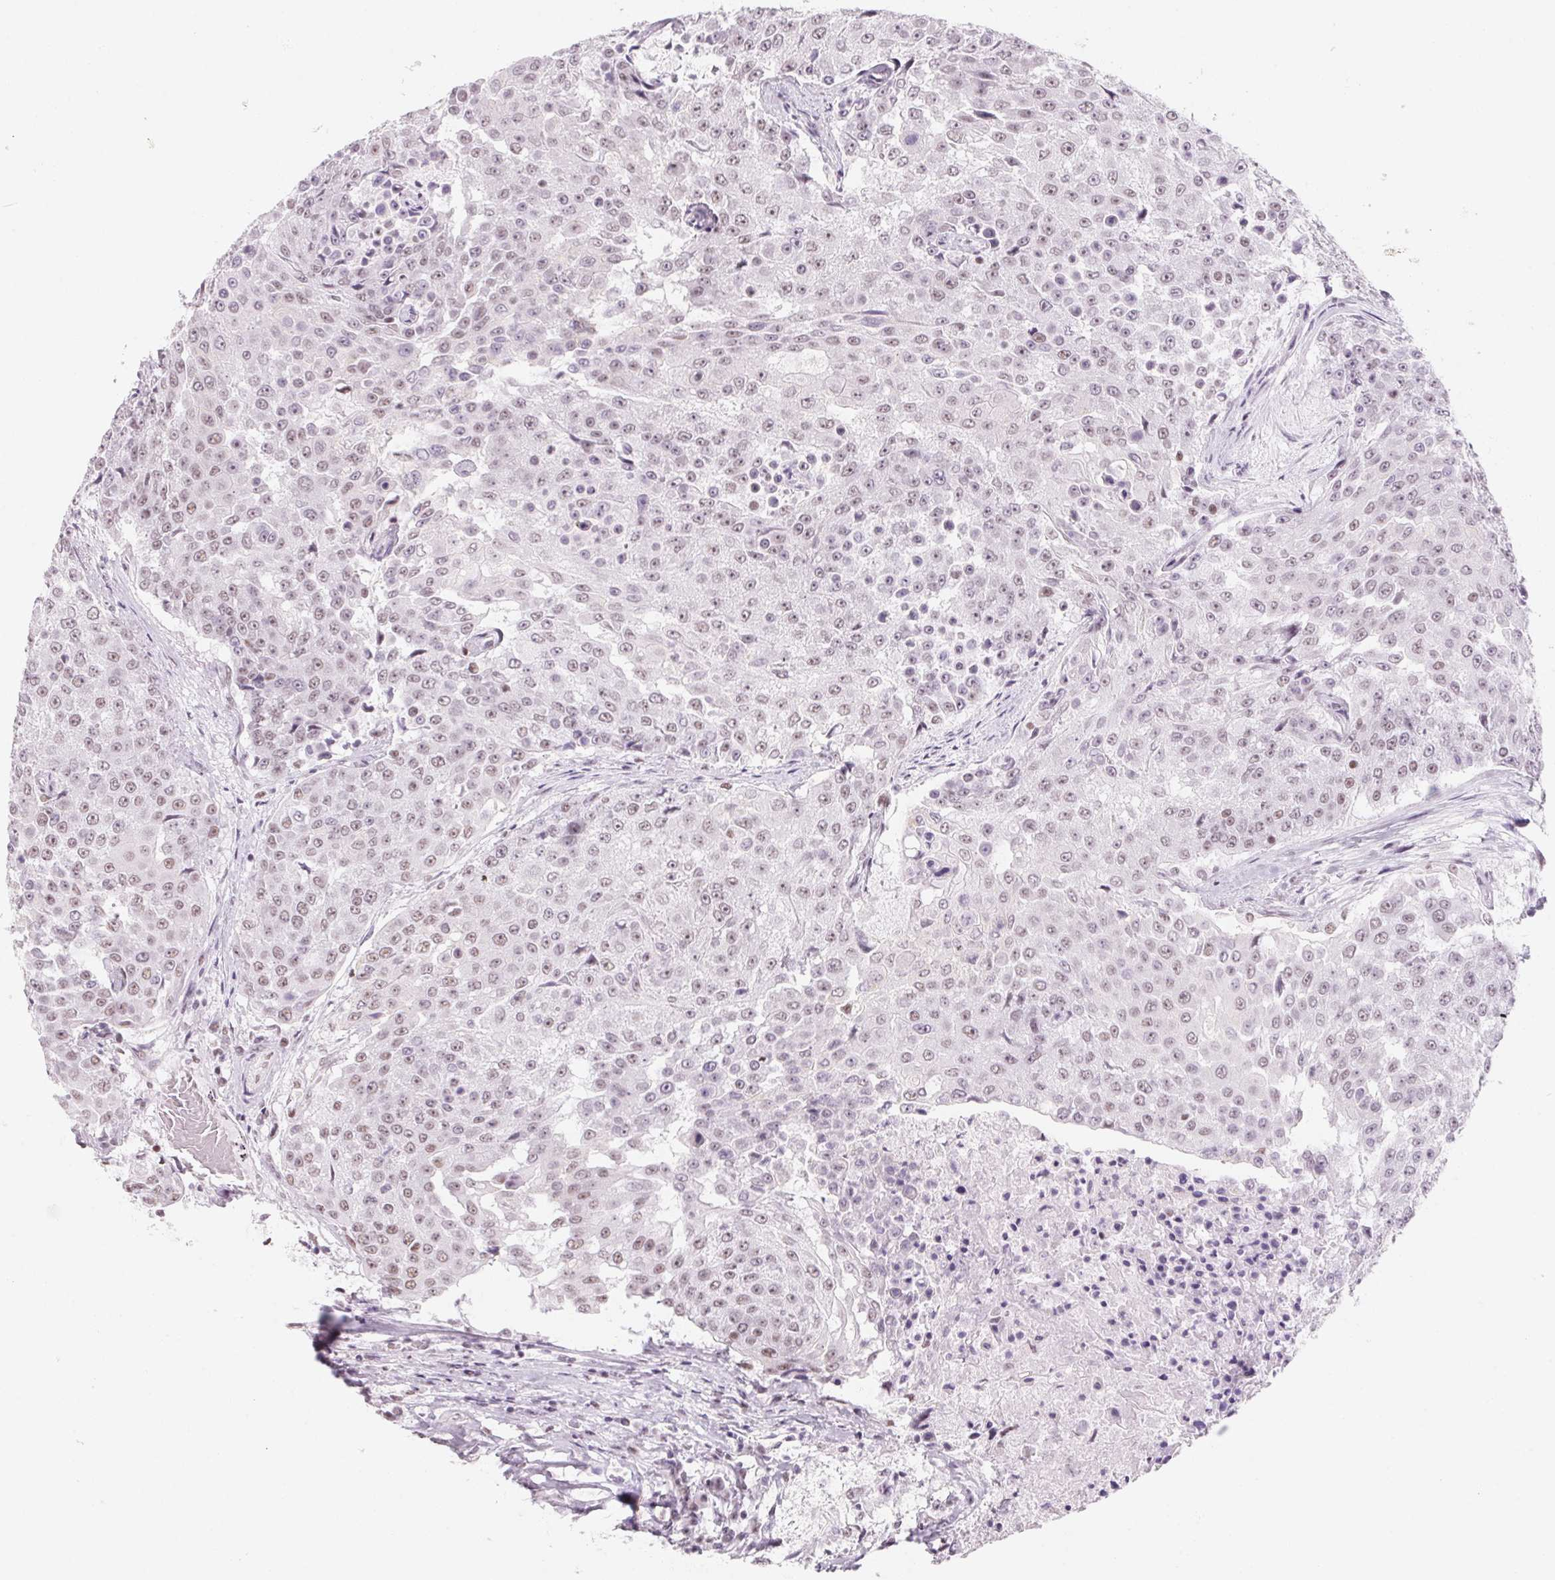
{"staining": {"intensity": "weak", "quantity": "25%-75%", "location": "nuclear"}, "tissue": "urothelial cancer", "cell_type": "Tumor cells", "image_type": "cancer", "snomed": [{"axis": "morphology", "description": "Urothelial carcinoma, High grade"}, {"axis": "topography", "description": "Urinary bladder"}], "caption": "Human urothelial cancer stained with a brown dye exhibits weak nuclear positive positivity in approximately 25%-75% of tumor cells.", "gene": "ZIC4", "patient": {"sex": "female", "age": 63}}